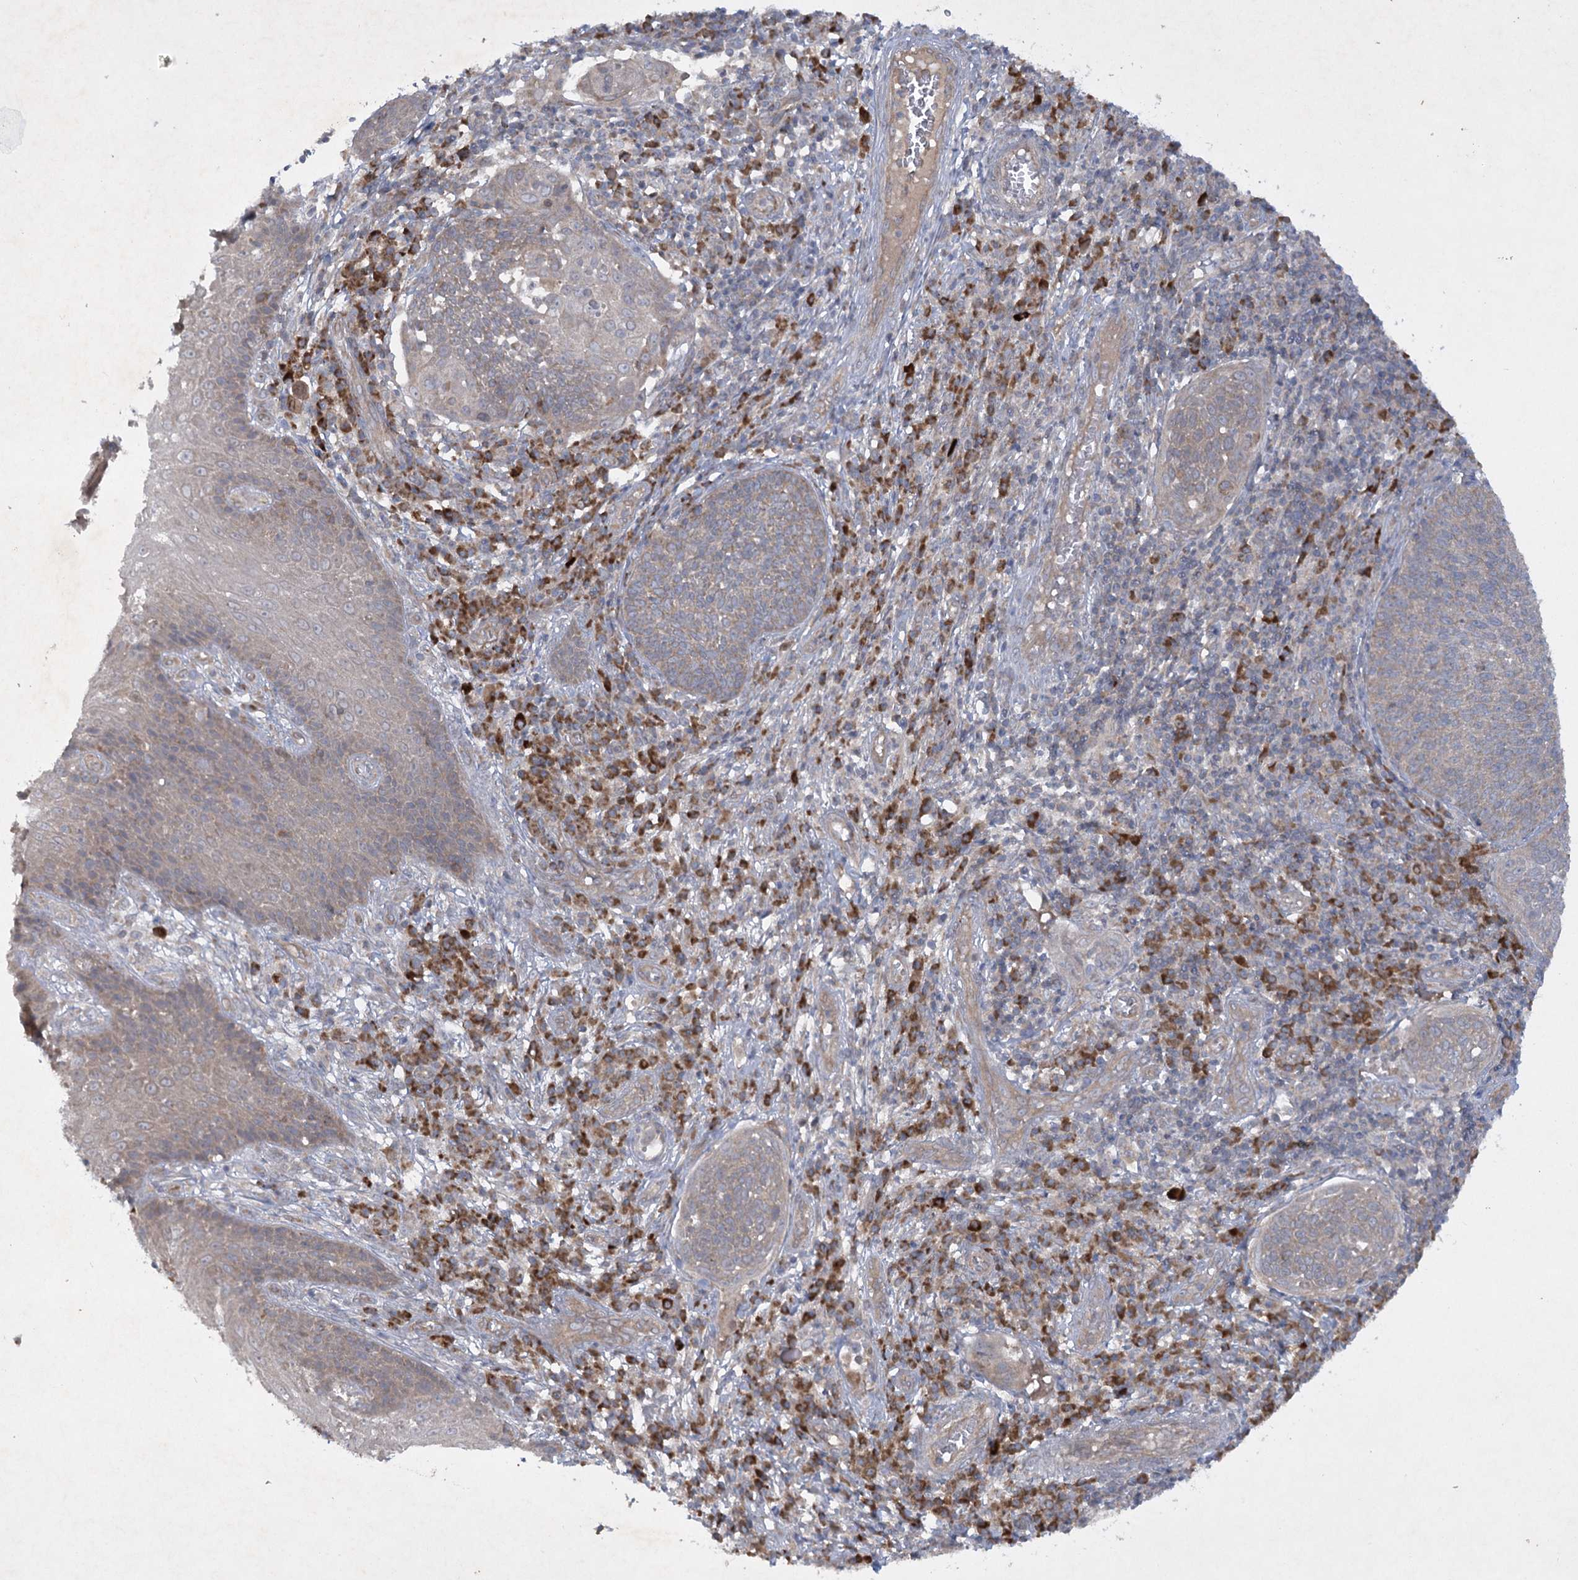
{"staining": {"intensity": "weak", "quantity": "25%-75%", "location": "cytoplasmic/membranous"}, "tissue": "cervical cancer", "cell_type": "Tumor cells", "image_type": "cancer", "snomed": [{"axis": "morphology", "description": "Squamous cell carcinoma, NOS"}, {"axis": "topography", "description": "Cervix"}], "caption": "Tumor cells exhibit low levels of weak cytoplasmic/membranous expression in about 25%-75% of cells in human cervical cancer (squamous cell carcinoma).", "gene": "TRAF3IP1", "patient": {"sex": "female", "age": 34}}